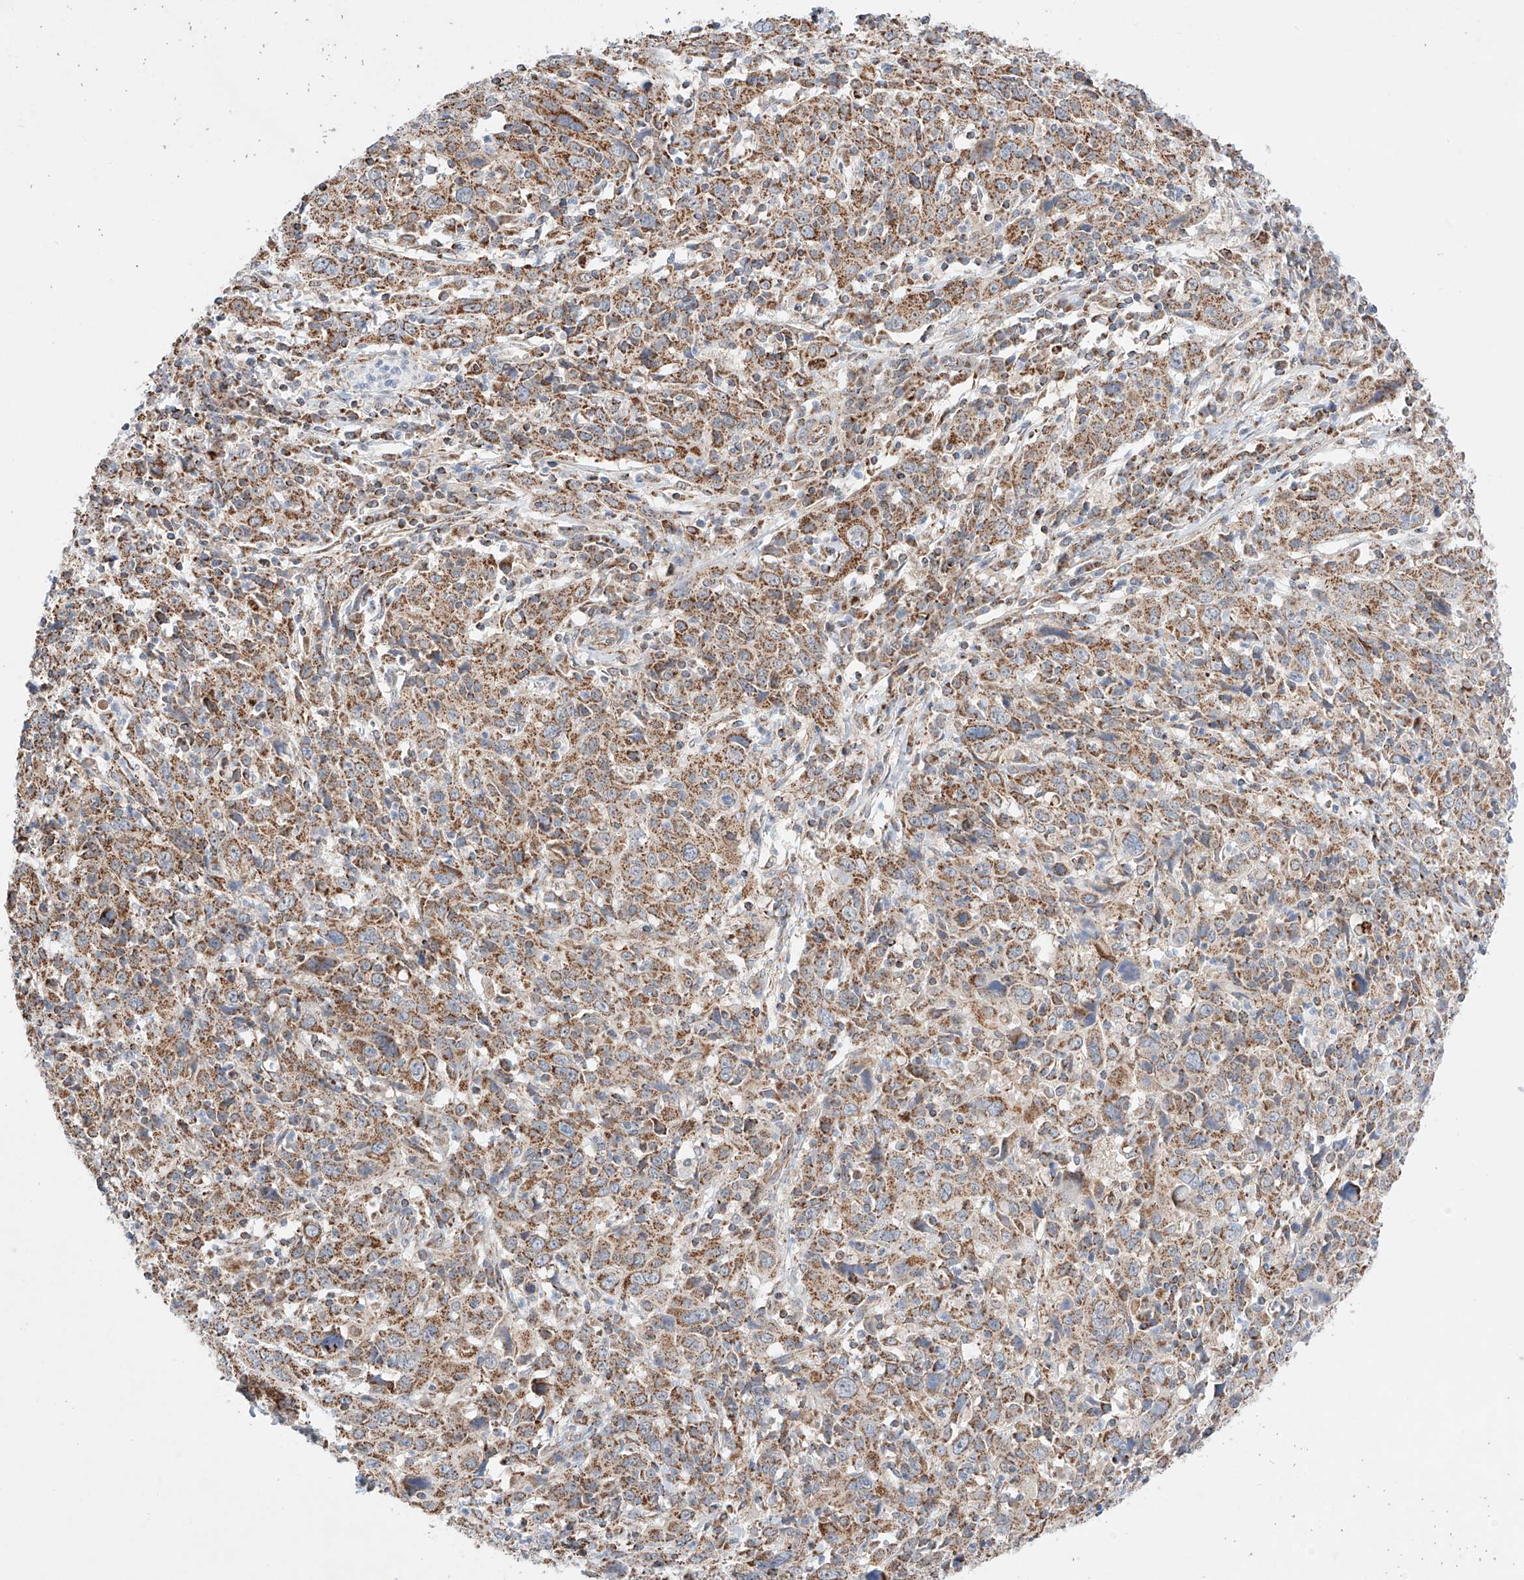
{"staining": {"intensity": "moderate", "quantity": ">75%", "location": "cytoplasmic/membranous"}, "tissue": "cervical cancer", "cell_type": "Tumor cells", "image_type": "cancer", "snomed": [{"axis": "morphology", "description": "Squamous cell carcinoma, NOS"}, {"axis": "topography", "description": "Cervix"}], "caption": "DAB immunohistochemical staining of human cervical cancer (squamous cell carcinoma) demonstrates moderate cytoplasmic/membranous protein positivity in about >75% of tumor cells.", "gene": "KTI12", "patient": {"sex": "female", "age": 46}}